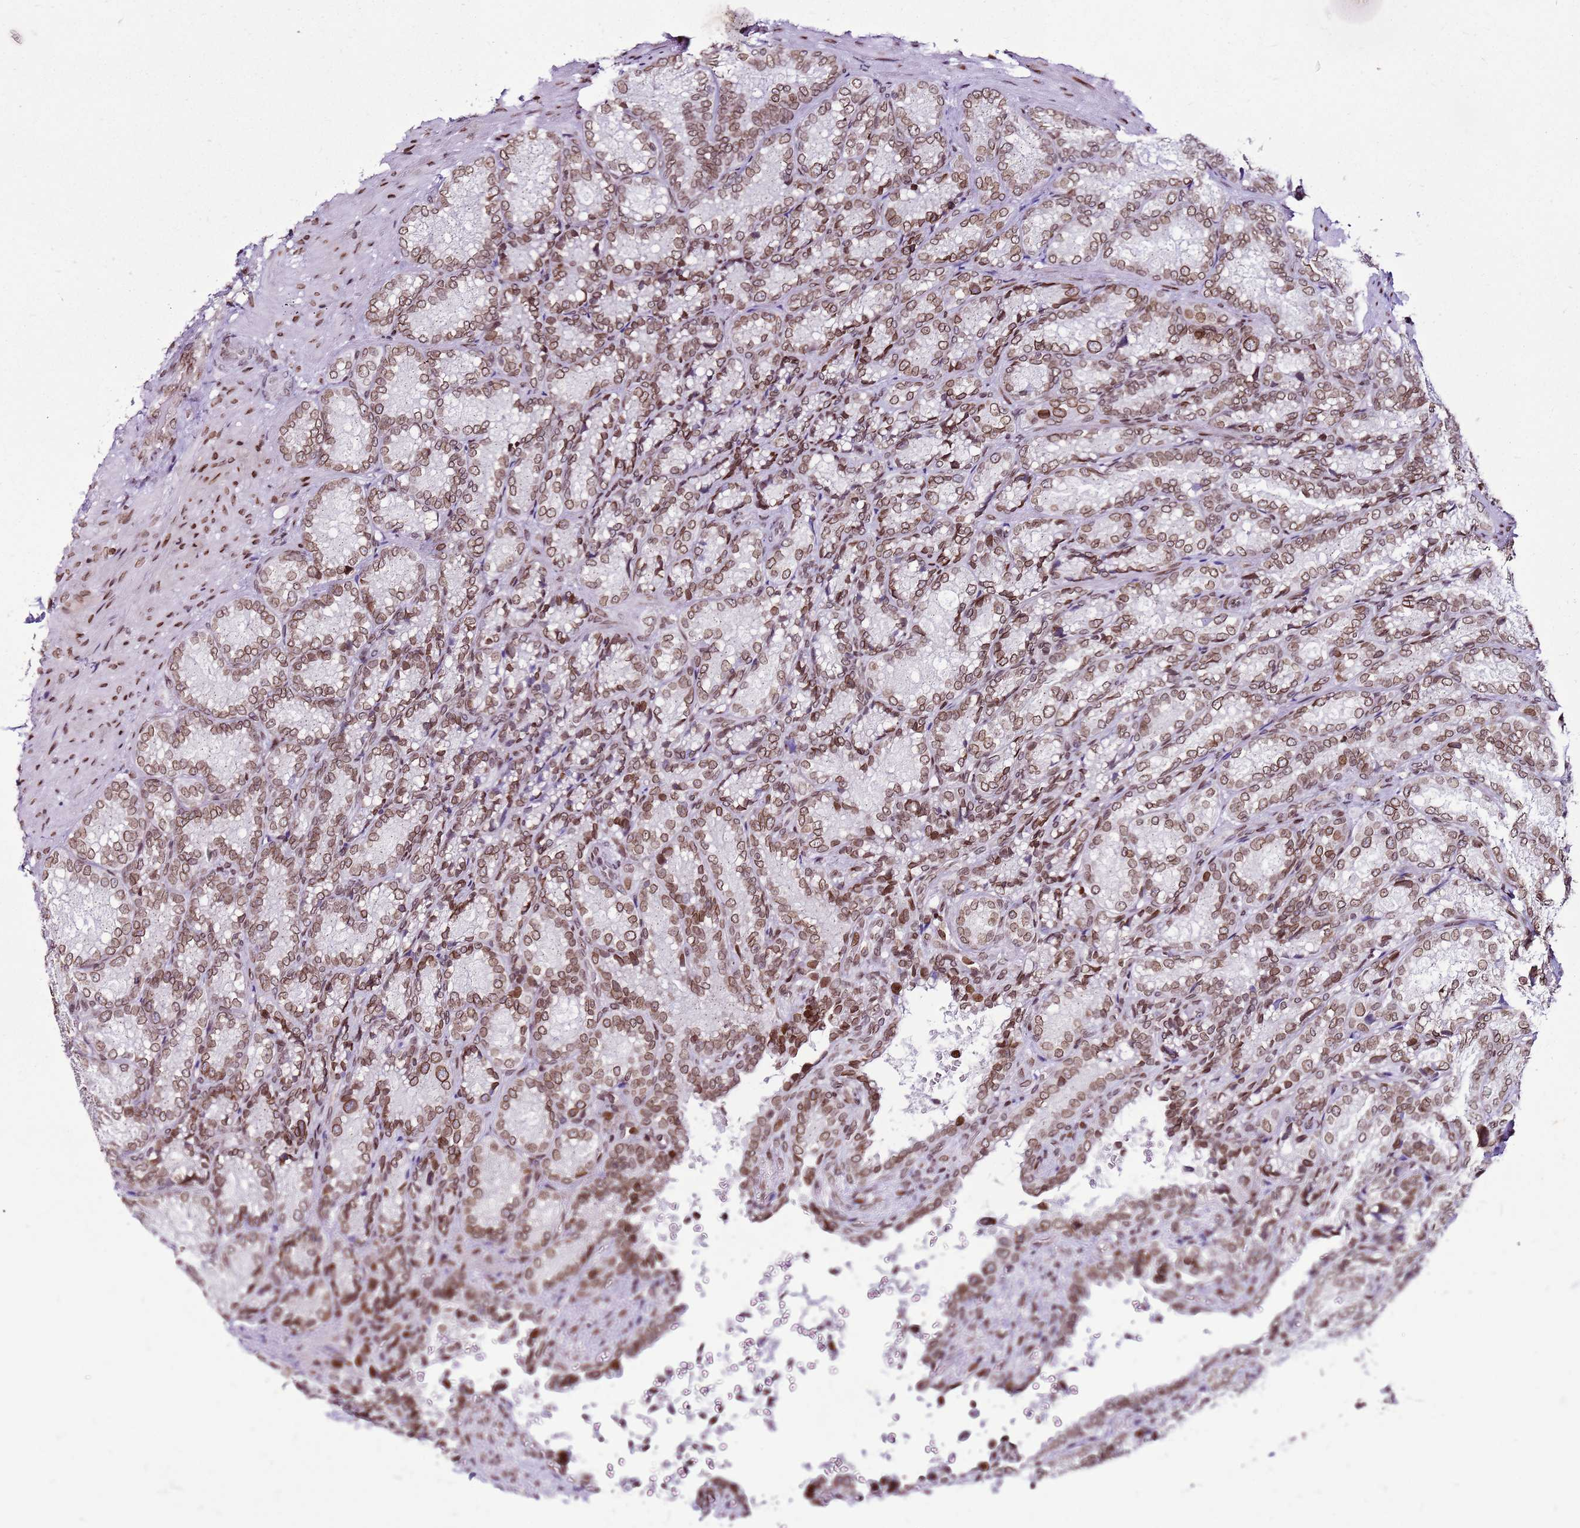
{"staining": {"intensity": "moderate", "quantity": ">75%", "location": "nuclear"}, "tissue": "seminal vesicle", "cell_type": "Glandular cells", "image_type": "normal", "snomed": [{"axis": "morphology", "description": "Normal tissue, NOS"}, {"axis": "topography", "description": "Seminal veicle"}], "caption": "The photomicrograph displays a brown stain indicating the presence of a protein in the nuclear of glandular cells in seminal vesicle. (DAB (3,3'-diaminobenzidine) = brown stain, brightfield microscopy at high magnification).", "gene": "POU6F1", "patient": {"sex": "male", "age": 58}}